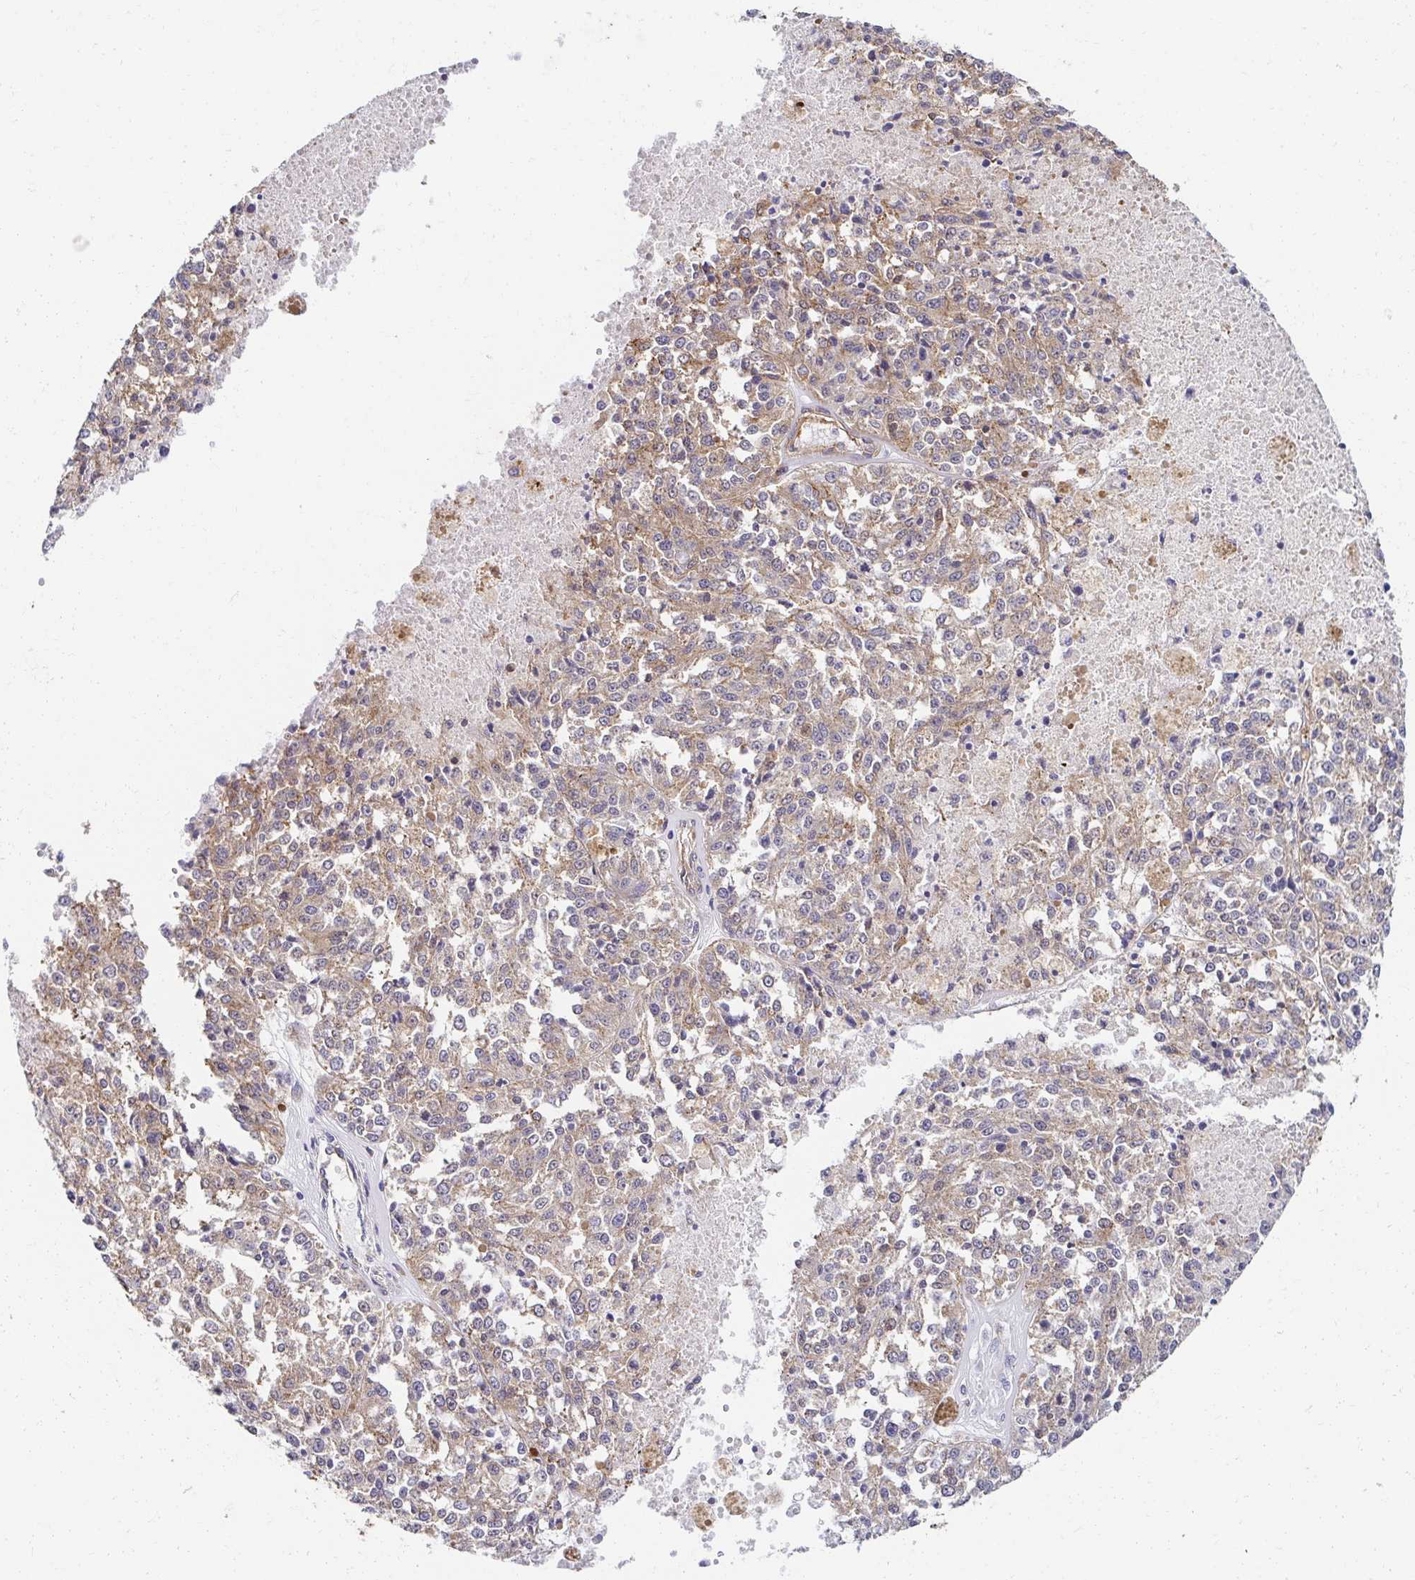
{"staining": {"intensity": "weak", "quantity": ">75%", "location": "cytoplasmic/membranous"}, "tissue": "melanoma", "cell_type": "Tumor cells", "image_type": "cancer", "snomed": [{"axis": "morphology", "description": "Malignant melanoma, Metastatic site"}, {"axis": "topography", "description": "Lymph node"}], "caption": "Protein expression analysis of melanoma displays weak cytoplasmic/membranous positivity in about >75% of tumor cells. The staining was performed using DAB (3,3'-diaminobenzidine), with brown indicating positive protein expression. Nuclei are stained blue with hematoxylin.", "gene": "CTTN", "patient": {"sex": "female", "age": 64}}